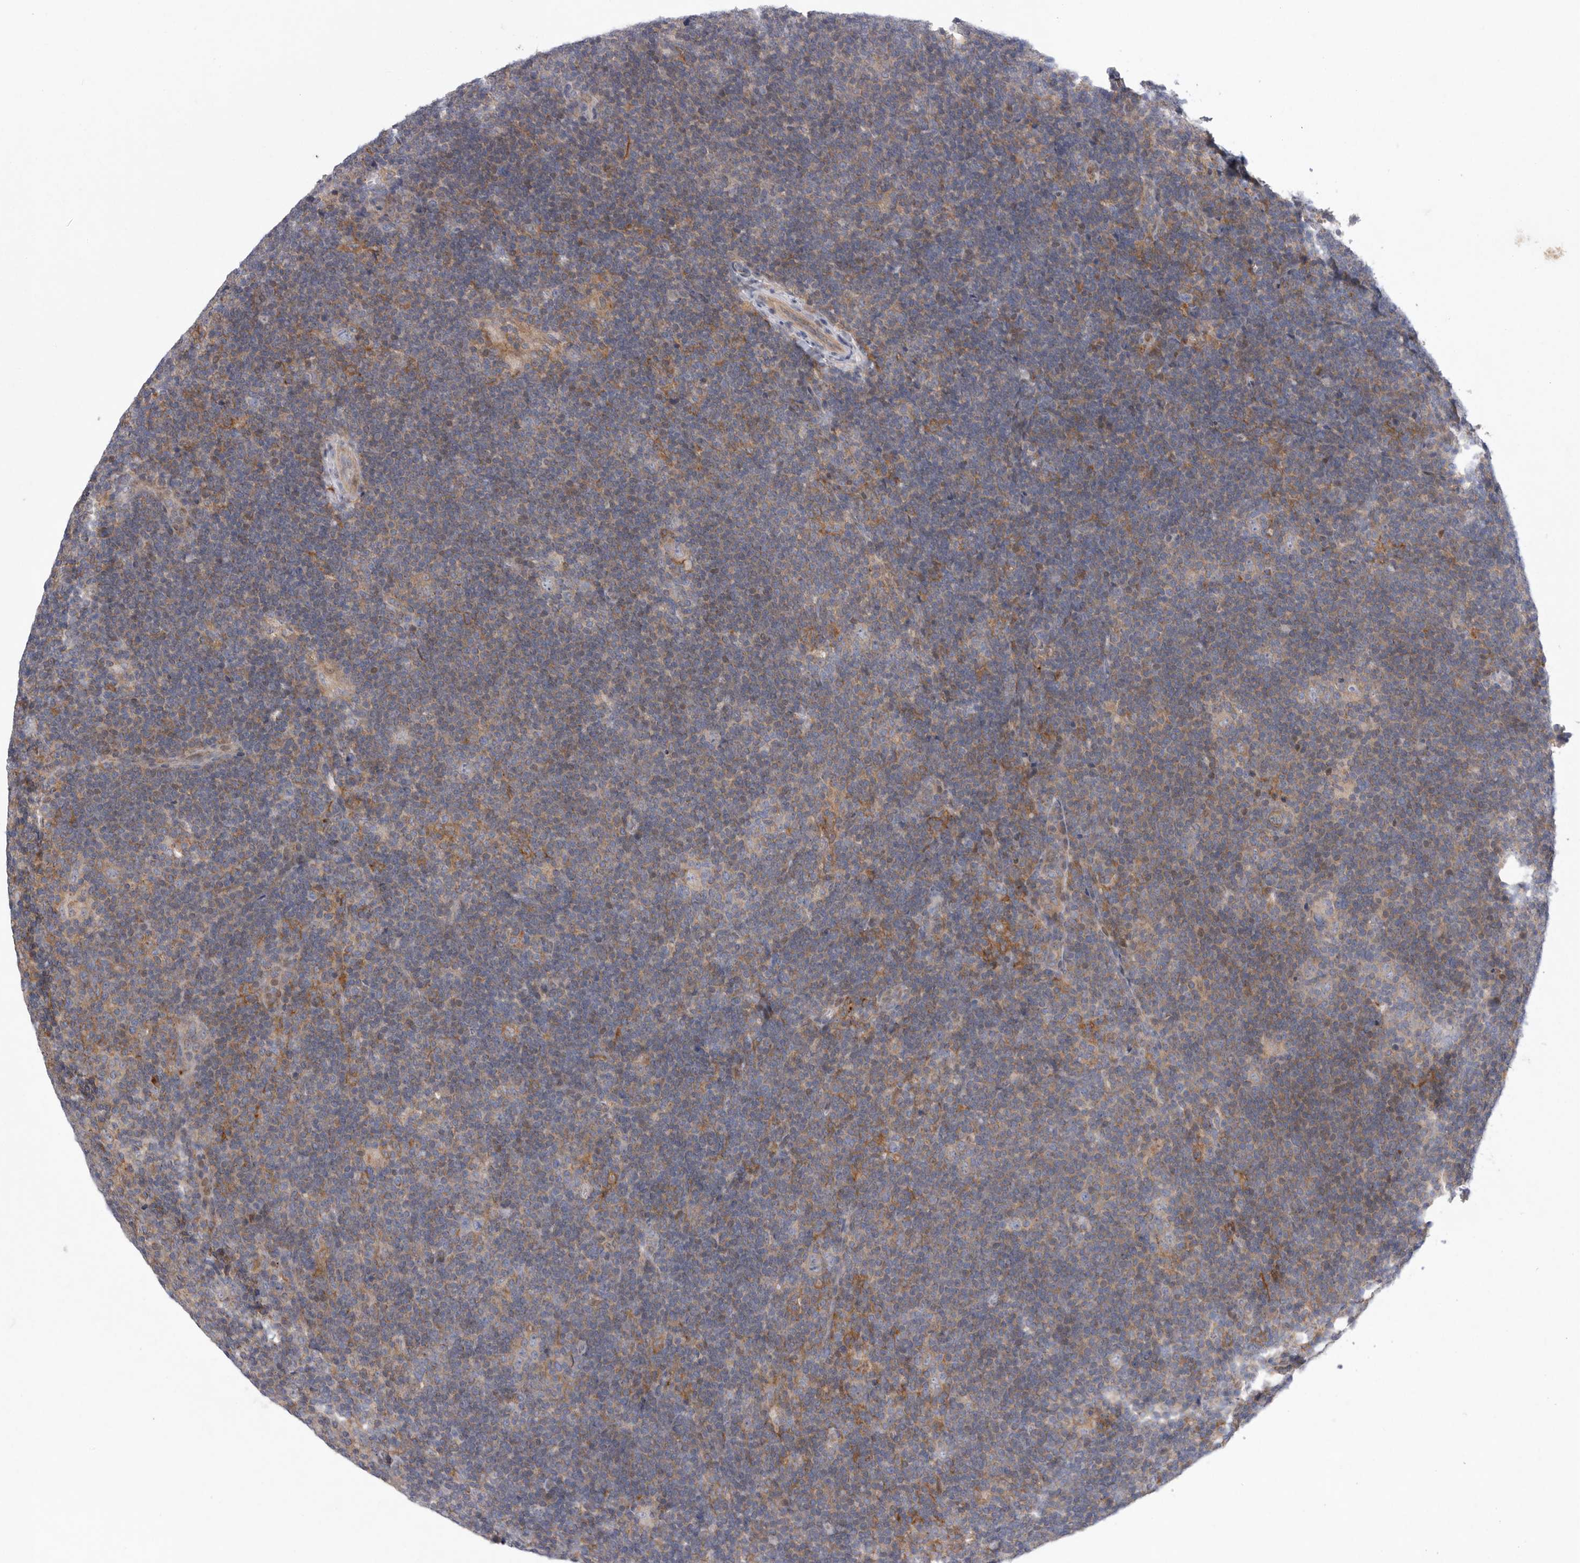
{"staining": {"intensity": "negative", "quantity": "none", "location": "none"}, "tissue": "lymphoma", "cell_type": "Tumor cells", "image_type": "cancer", "snomed": [{"axis": "morphology", "description": "Hodgkin's disease, NOS"}, {"axis": "topography", "description": "Lymph node"}], "caption": "Tumor cells are negative for protein expression in human Hodgkin's disease.", "gene": "MPZL1", "patient": {"sex": "female", "age": 57}}